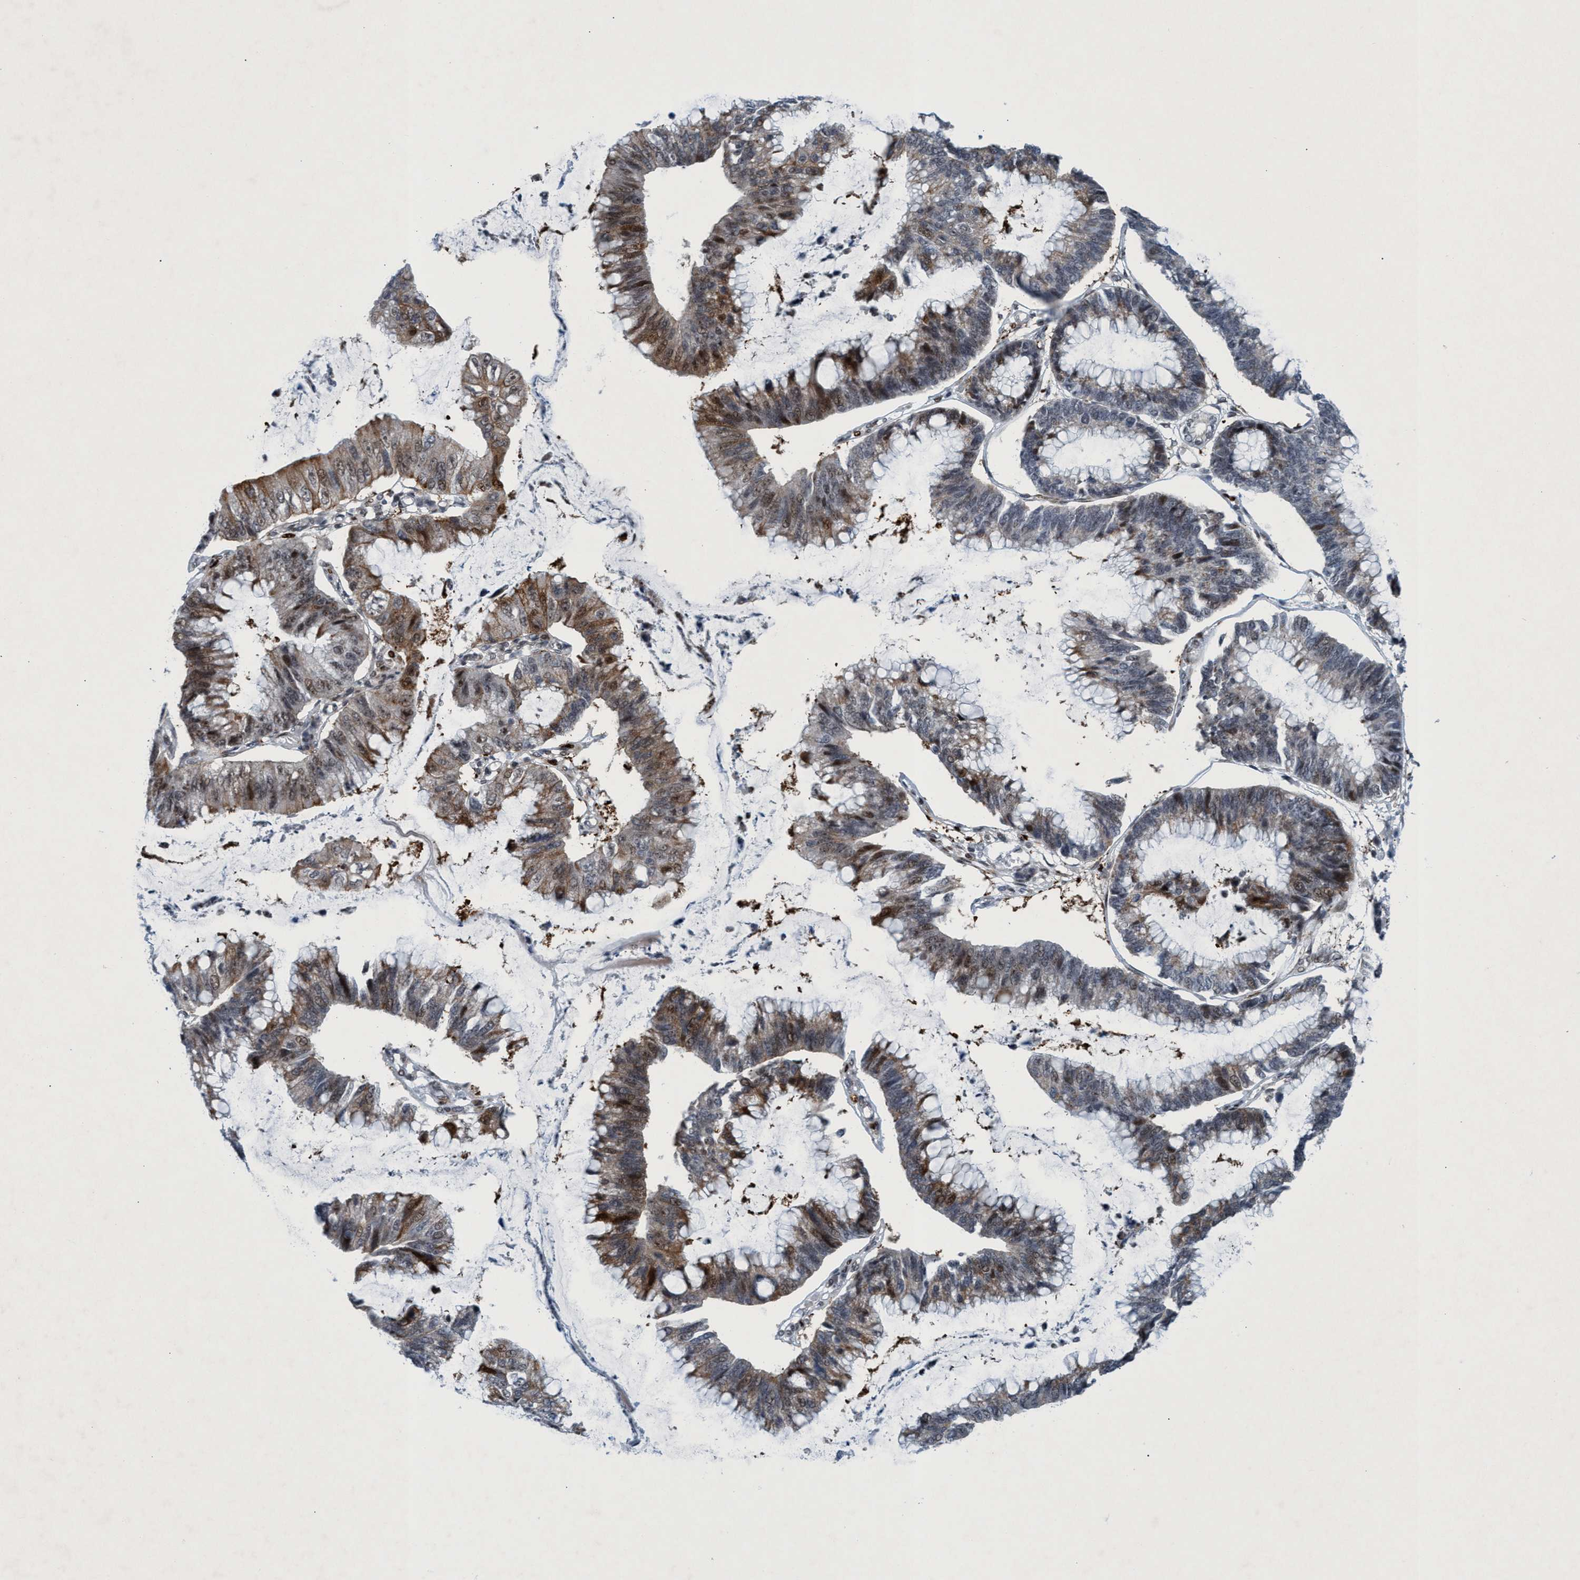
{"staining": {"intensity": "moderate", "quantity": "25%-75%", "location": "cytoplasmic/membranous,nuclear"}, "tissue": "stomach cancer", "cell_type": "Tumor cells", "image_type": "cancer", "snomed": [{"axis": "morphology", "description": "Adenocarcinoma, NOS"}, {"axis": "topography", "description": "Stomach"}], "caption": "Human stomach adenocarcinoma stained with a brown dye shows moderate cytoplasmic/membranous and nuclear positive expression in about 25%-75% of tumor cells.", "gene": "CWC27", "patient": {"sex": "male", "age": 59}}